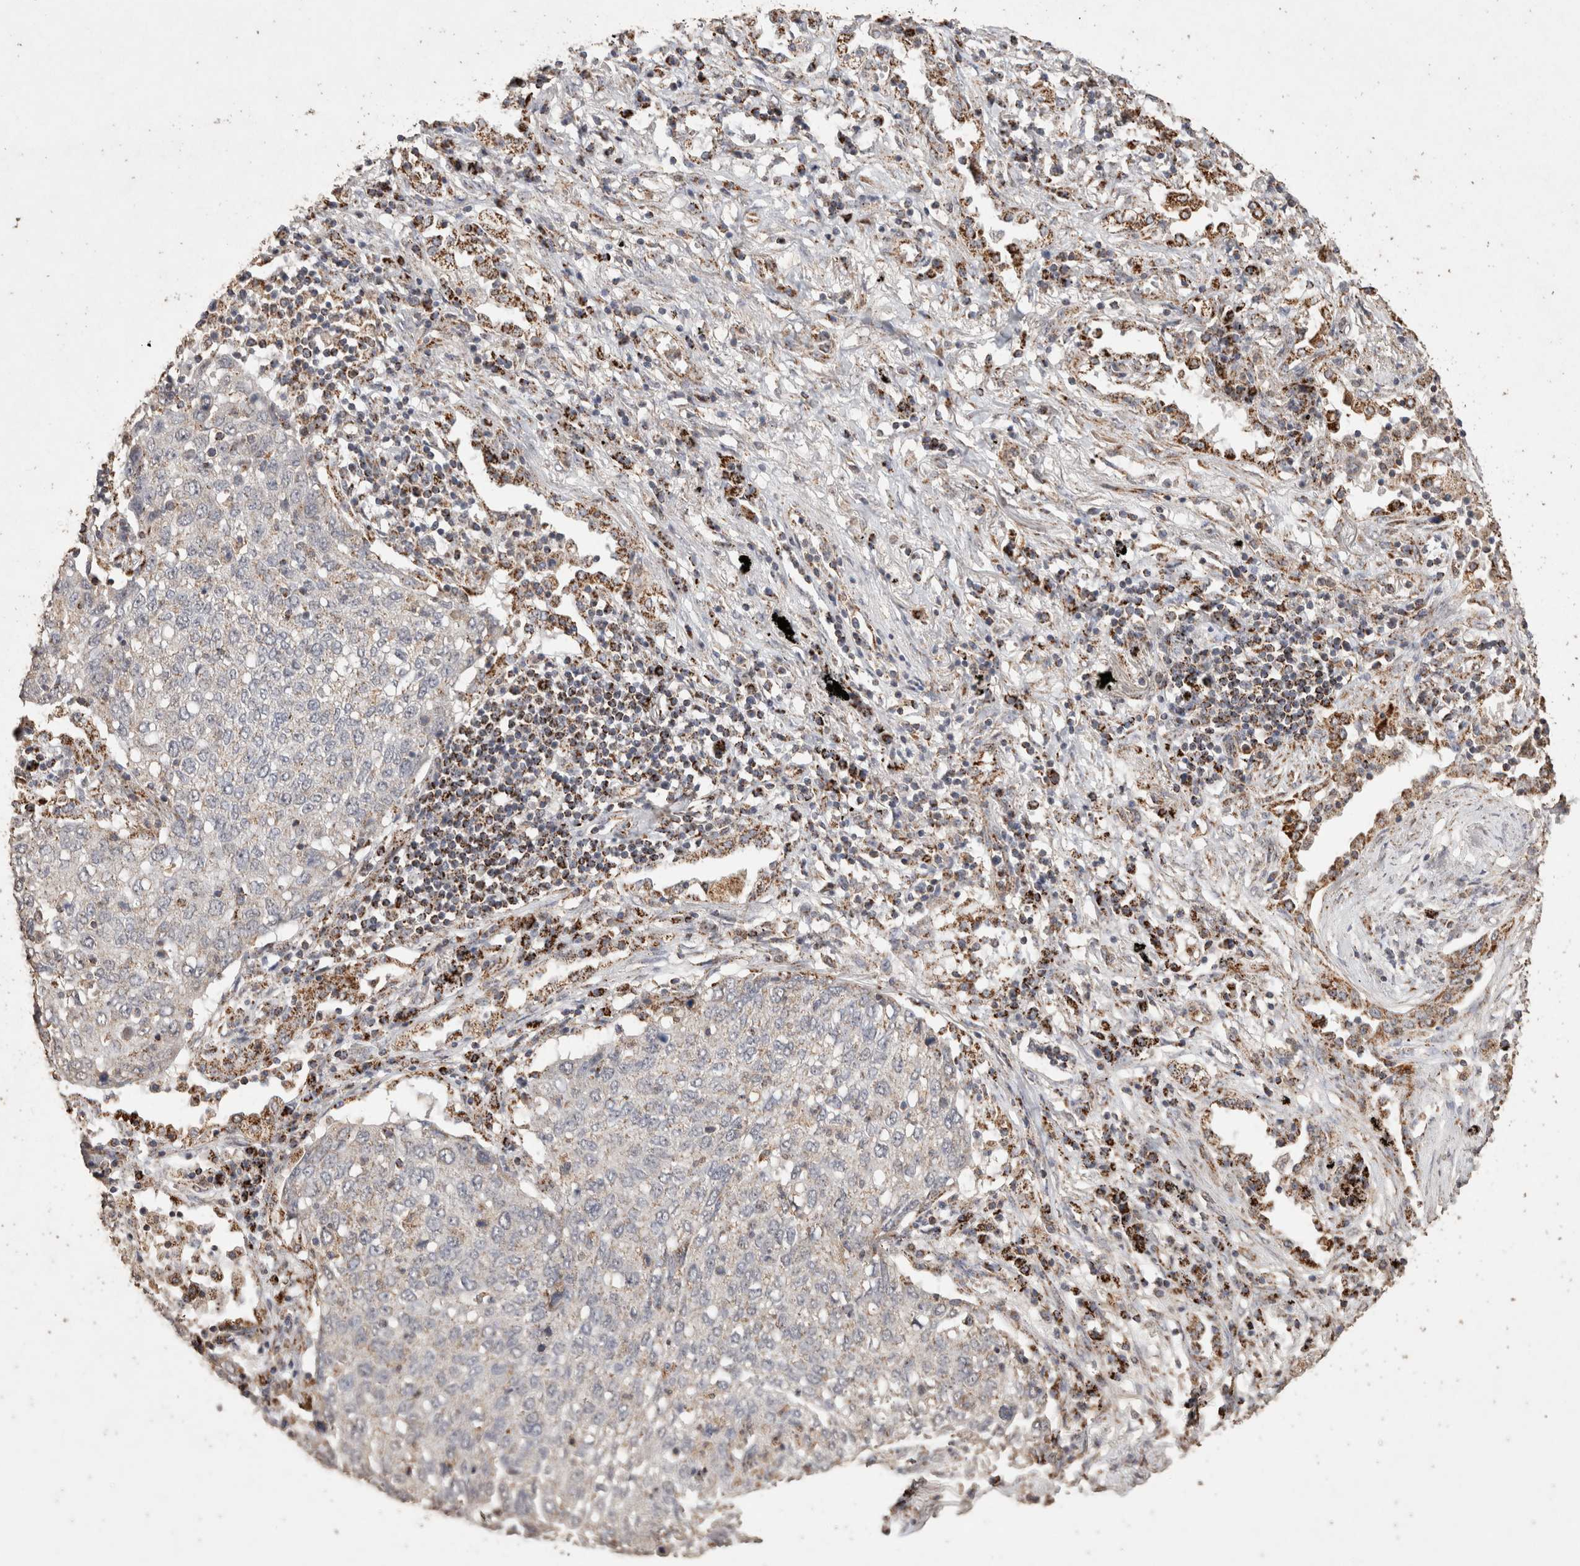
{"staining": {"intensity": "negative", "quantity": "none", "location": "none"}, "tissue": "lung cancer", "cell_type": "Tumor cells", "image_type": "cancer", "snomed": [{"axis": "morphology", "description": "Squamous cell carcinoma, NOS"}, {"axis": "topography", "description": "Lung"}], "caption": "Lung squamous cell carcinoma stained for a protein using immunohistochemistry (IHC) reveals no positivity tumor cells.", "gene": "ACADM", "patient": {"sex": "female", "age": 63}}